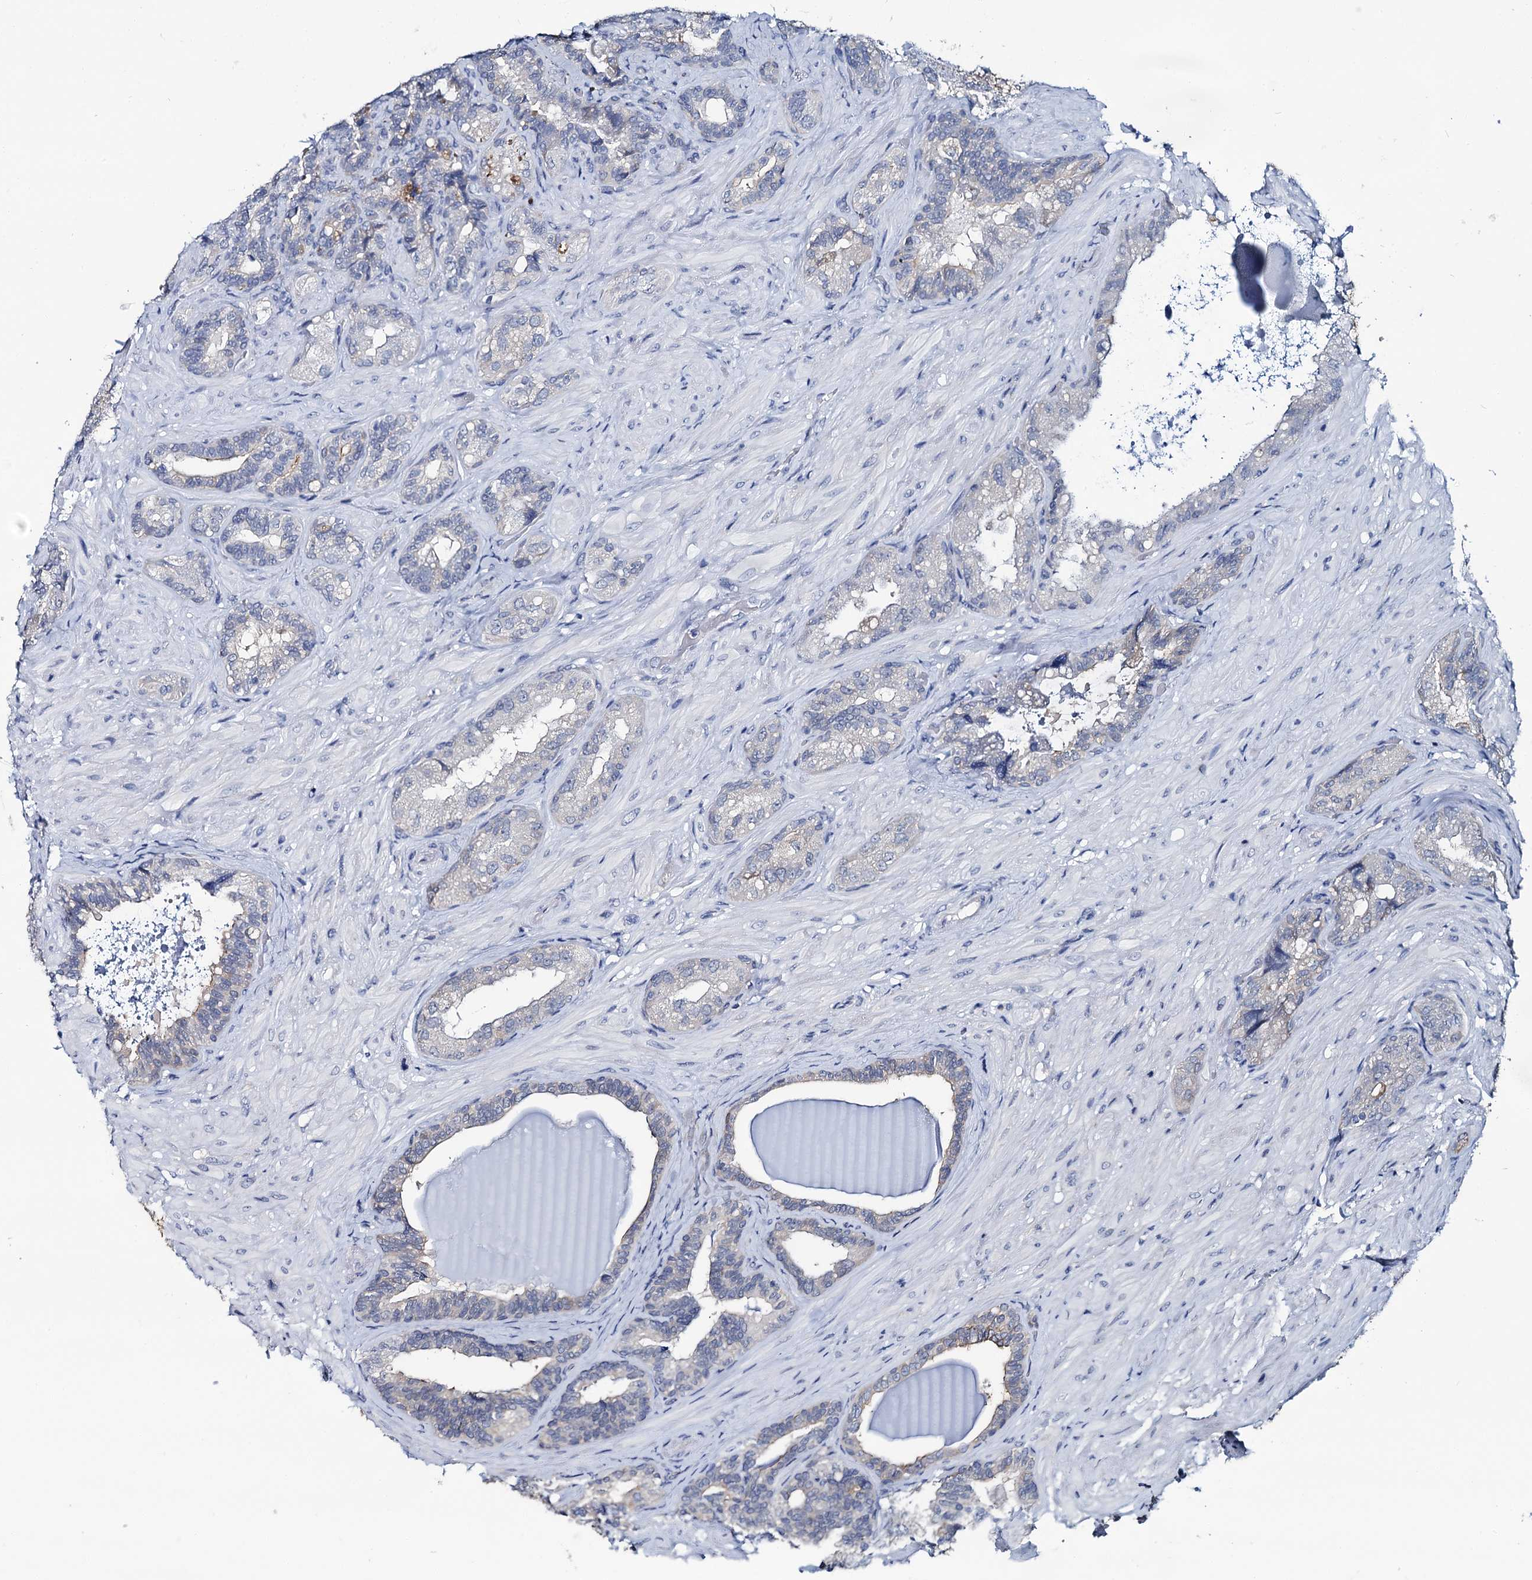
{"staining": {"intensity": "negative", "quantity": "none", "location": "none"}, "tissue": "seminal vesicle", "cell_type": "Glandular cells", "image_type": "normal", "snomed": [{"axis": "morphology", "description": "Normal tissue, NOS"}, {"axis": "topography", "description": "Prostate and seminal vesicle, NOS"}, {"axis": "topography", "description": "Prostate"}, {"axis": "topography", "description": "Seminal veicle"}], "caption": "Immunohistochemistry (IHC) photomicrograph of normal seminal vesicle: human seminal vesicle stained with DAB demonstrates no significant protein expression in glandular cells. (Brightfield microscopy of DAB immunohistochemistry at high magnification).", "gene": "MIOX", "patient": {"sex": "male", "age": 67}}